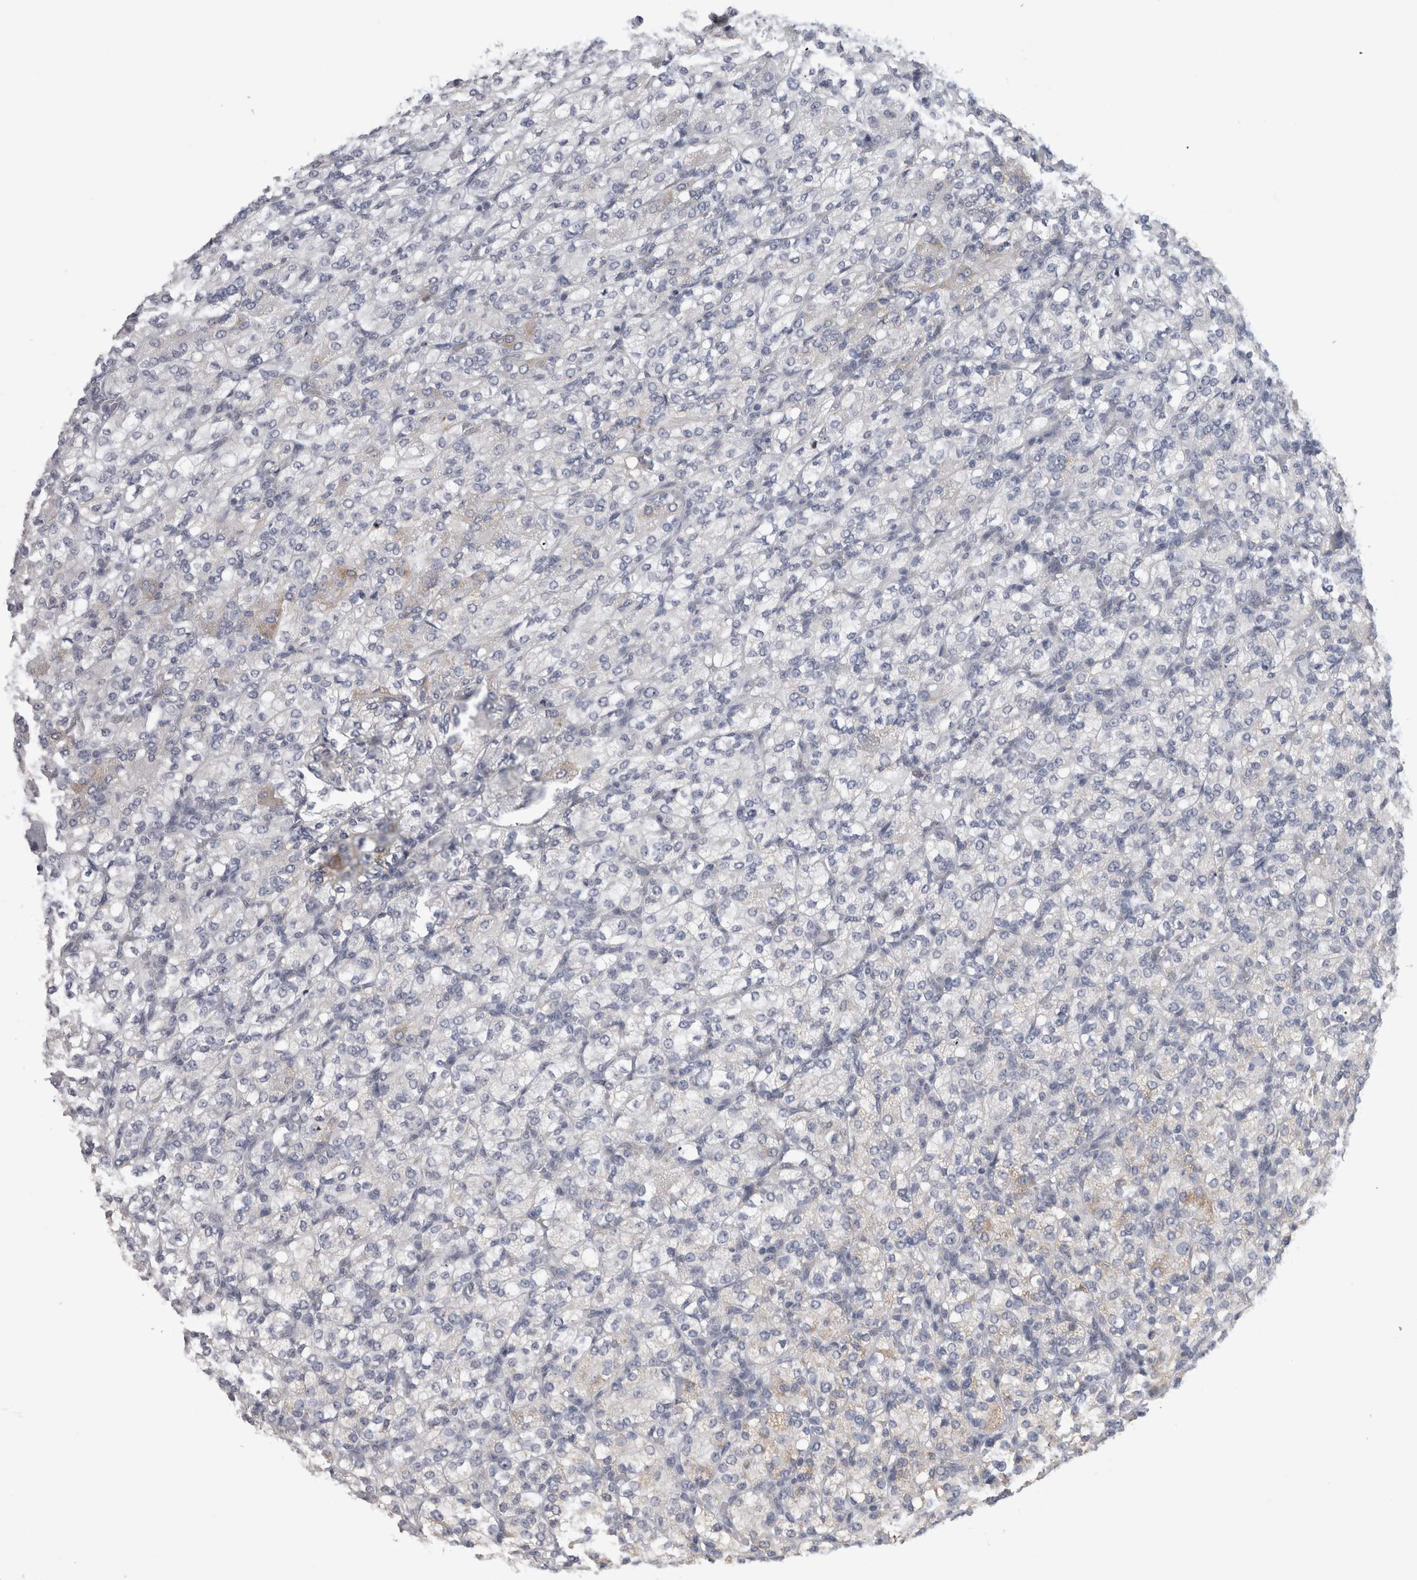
{"staining": {"intensity": "negative", "quantity": "none", "location": "none"}, "tissue": "renal cancer", "cell_type": "Tumor cells", "image_type": "cancer", "snomed": [{"axis": "morphology", "description": "Adenocarcinoma, NOS"}, {"axis": "topography", "description": "Kidney"}], "caption": "This is an immunohistochemistry (IHC) image of renal adenocarcinoma. There is no positivity in tumor cells.", "gene": "DHRS4", "patient": {"sex": "male", "age": 77}}